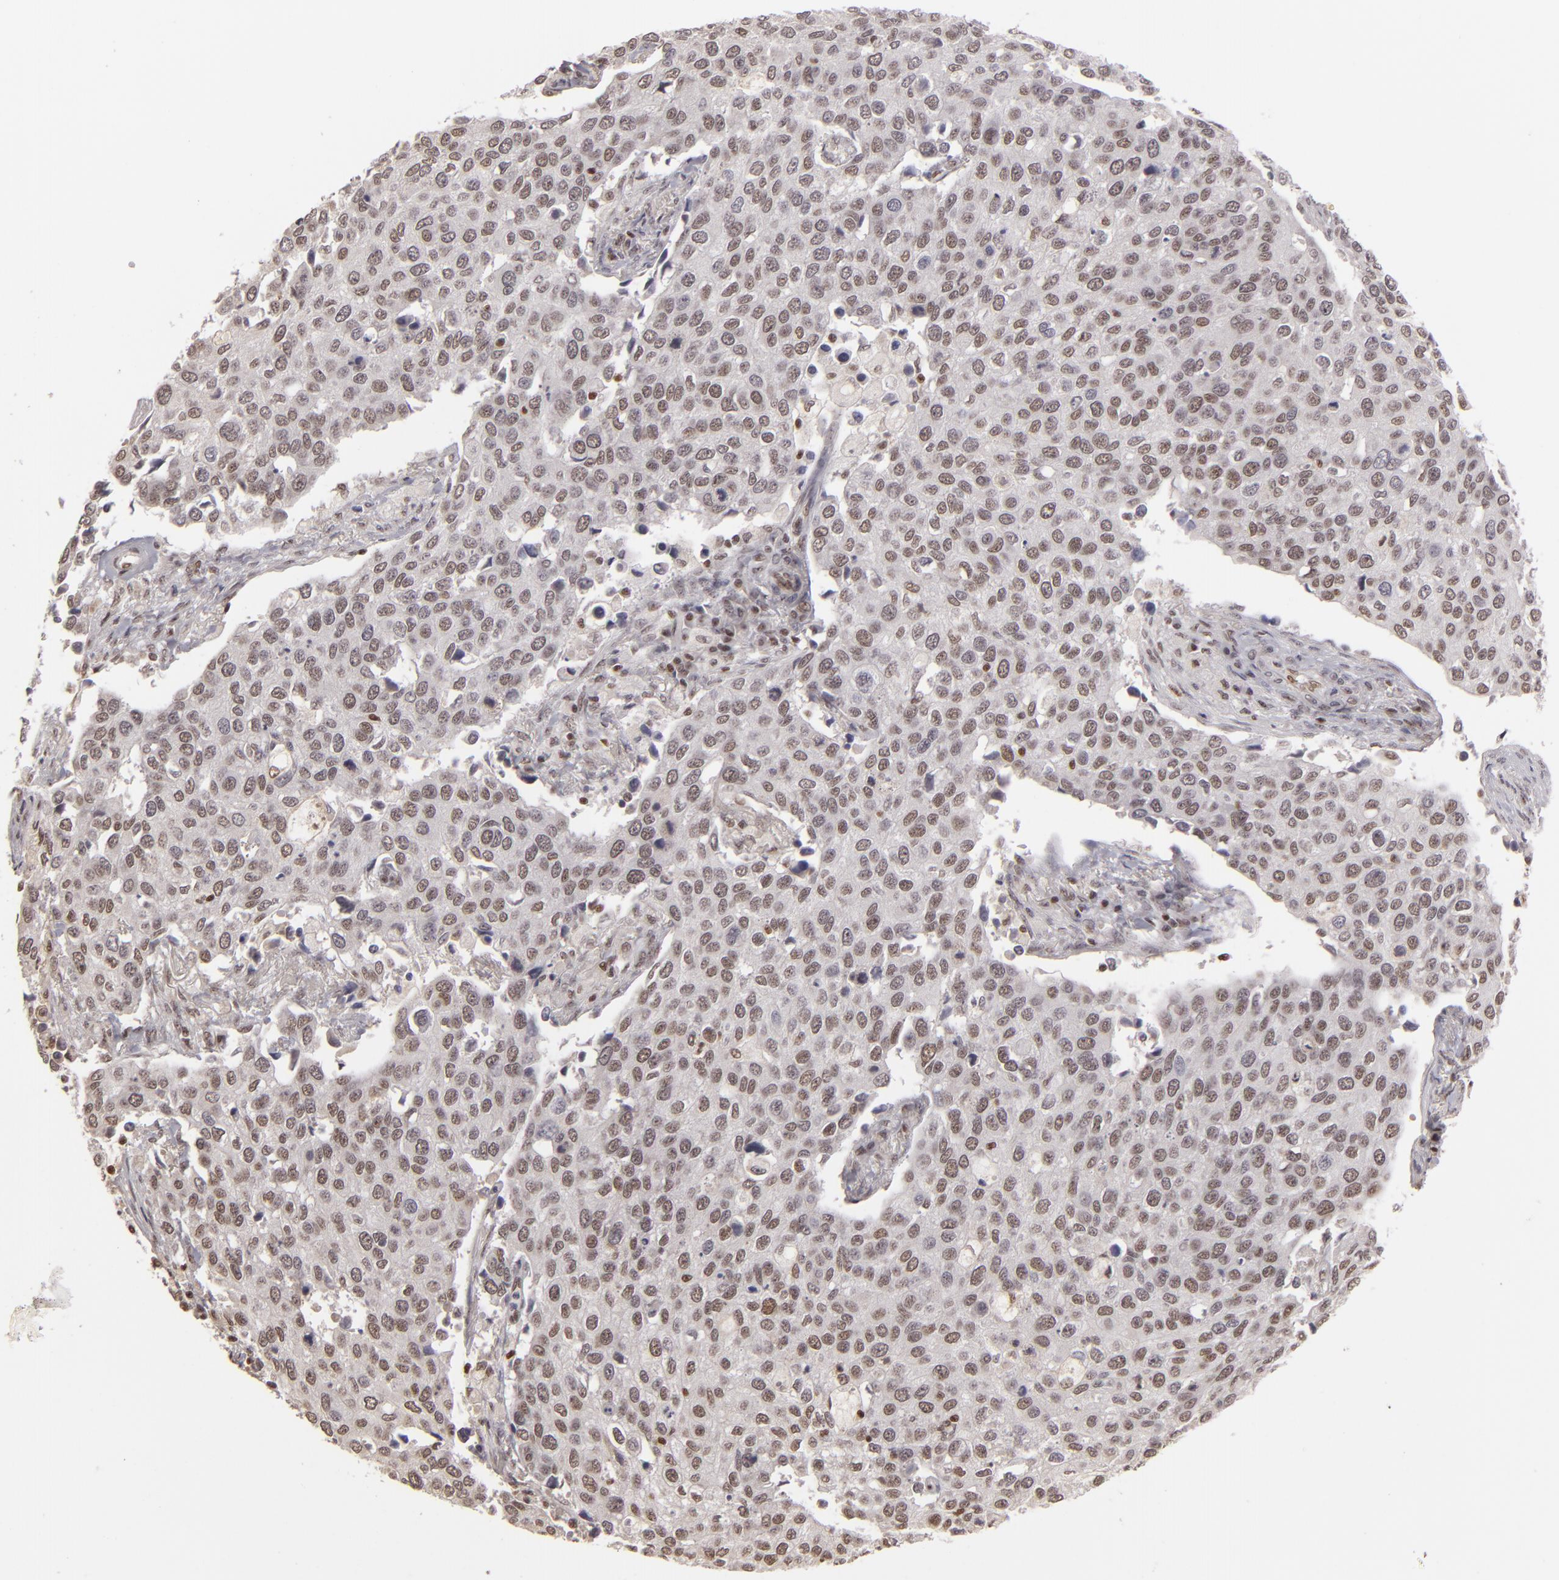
{"staining": {"intensity": "moderate", "quantity": ">75%", "location": "nuclear"}, "tissue": "cervical cancer", "cell_type": "Tumor cells", "image_type": "cancer", "snomed": [{"axis": "morphology", "description": "Squamous cell carcinoma, NOS"}, {"axis": "topography", "description": "Cervix"}], "caption": "DAB immunohistochemical staining of cervical cancer demonstrates moderate nuclear protein positivity in about >75% of tumor cells. (DAB IHC, brown staining for protein, blue staining for nuclei).", "gene": "DAXX", "patient": {"sex": "female", "age": 54}}